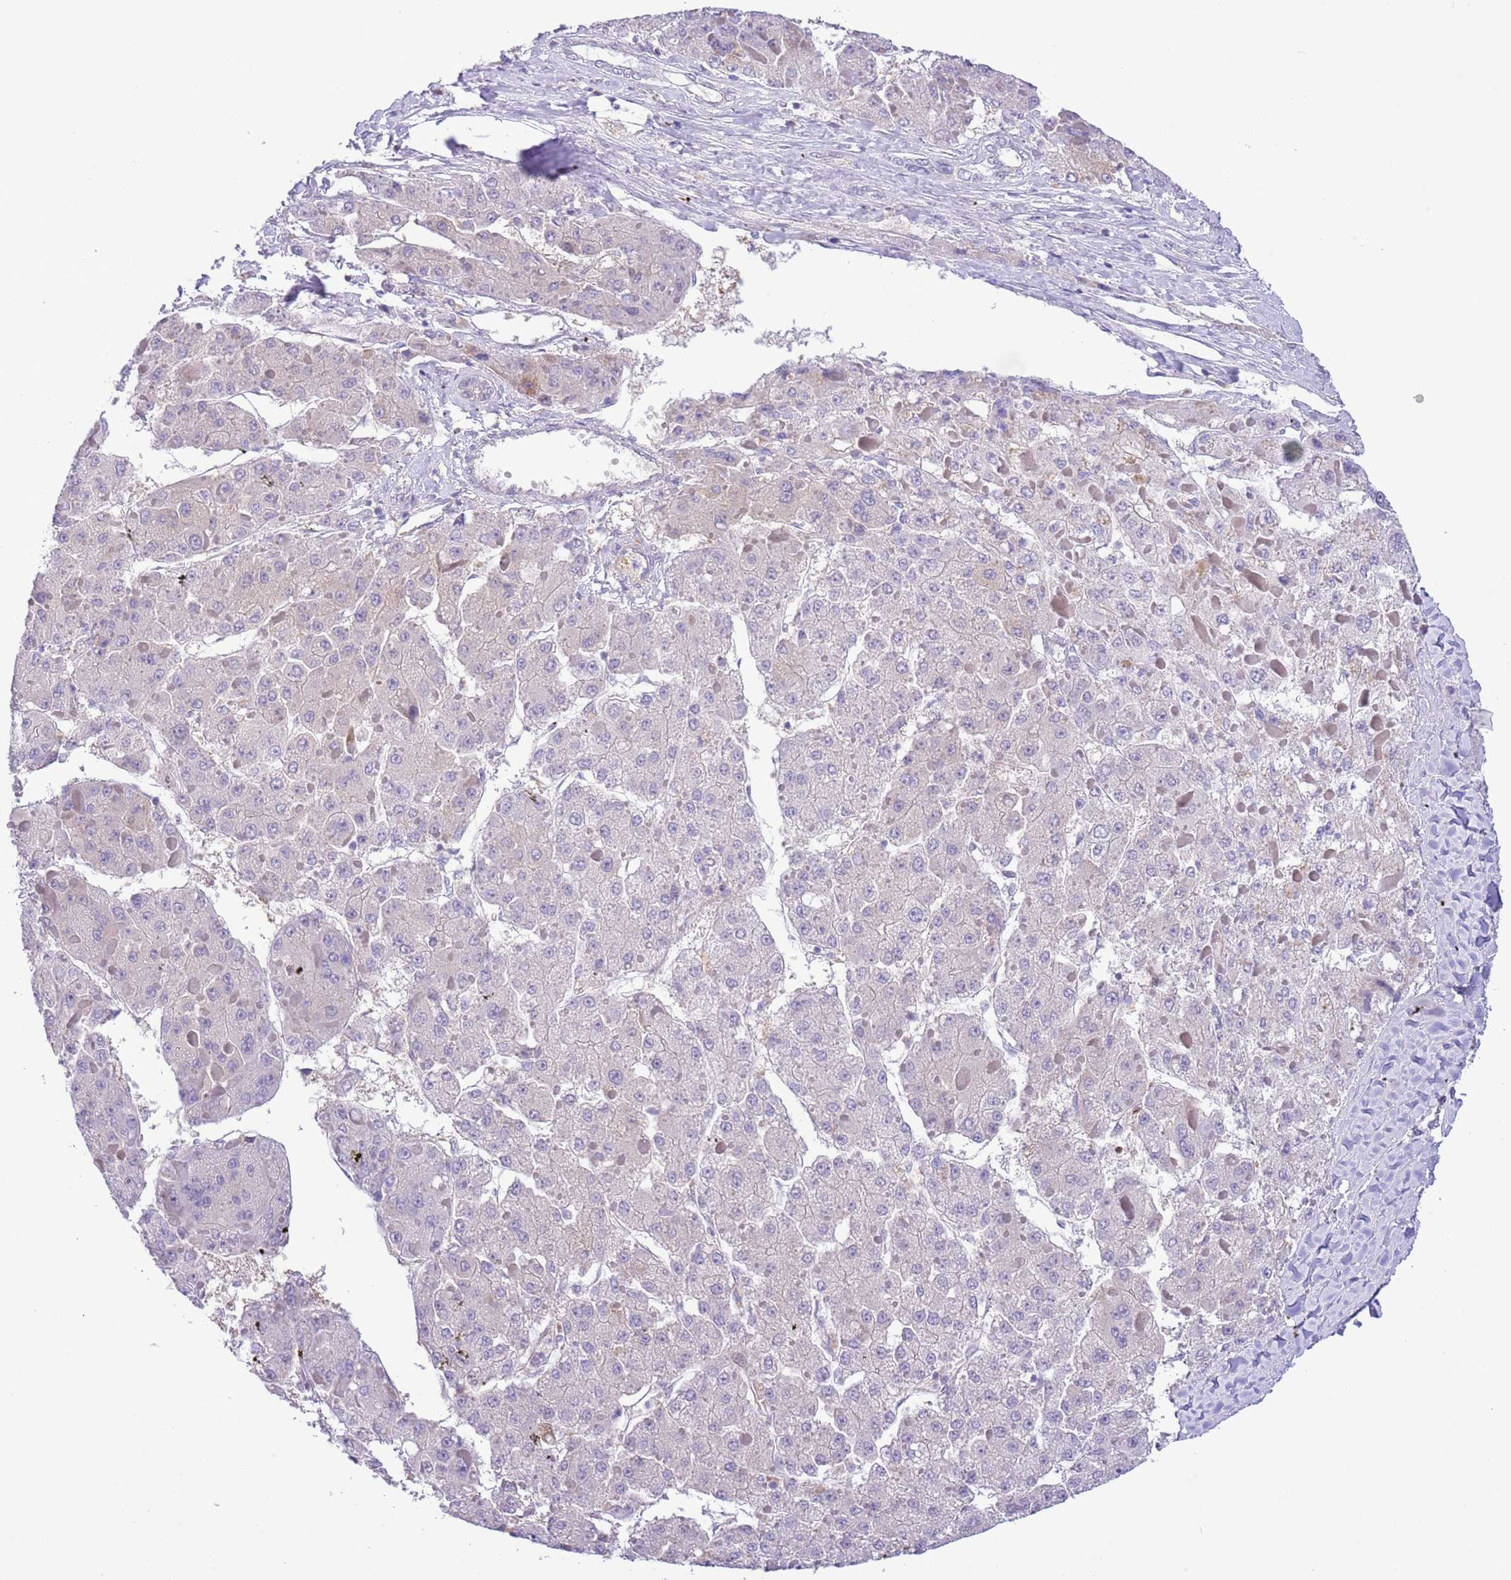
{"staining": {"intensity": "negative", "quantity": "none", "location": "none"}, "tissue": "liver cancer", "cell_type": "Tumor cells", "image_type": "cancer", "snomed": [{"axis": "morphology", "description": "Carcinoma, Hepatocellular, NOS"}, {"axis": "topography", "description": "Liver"}], "caption": "The immunohistochemistry (IHC) micrograph has no significant positivity in tumor cells of hepatocellular carcinoma (liver) tissue.", "gene": "PRR32", "patient": {"sex": "female", "age": 73}}